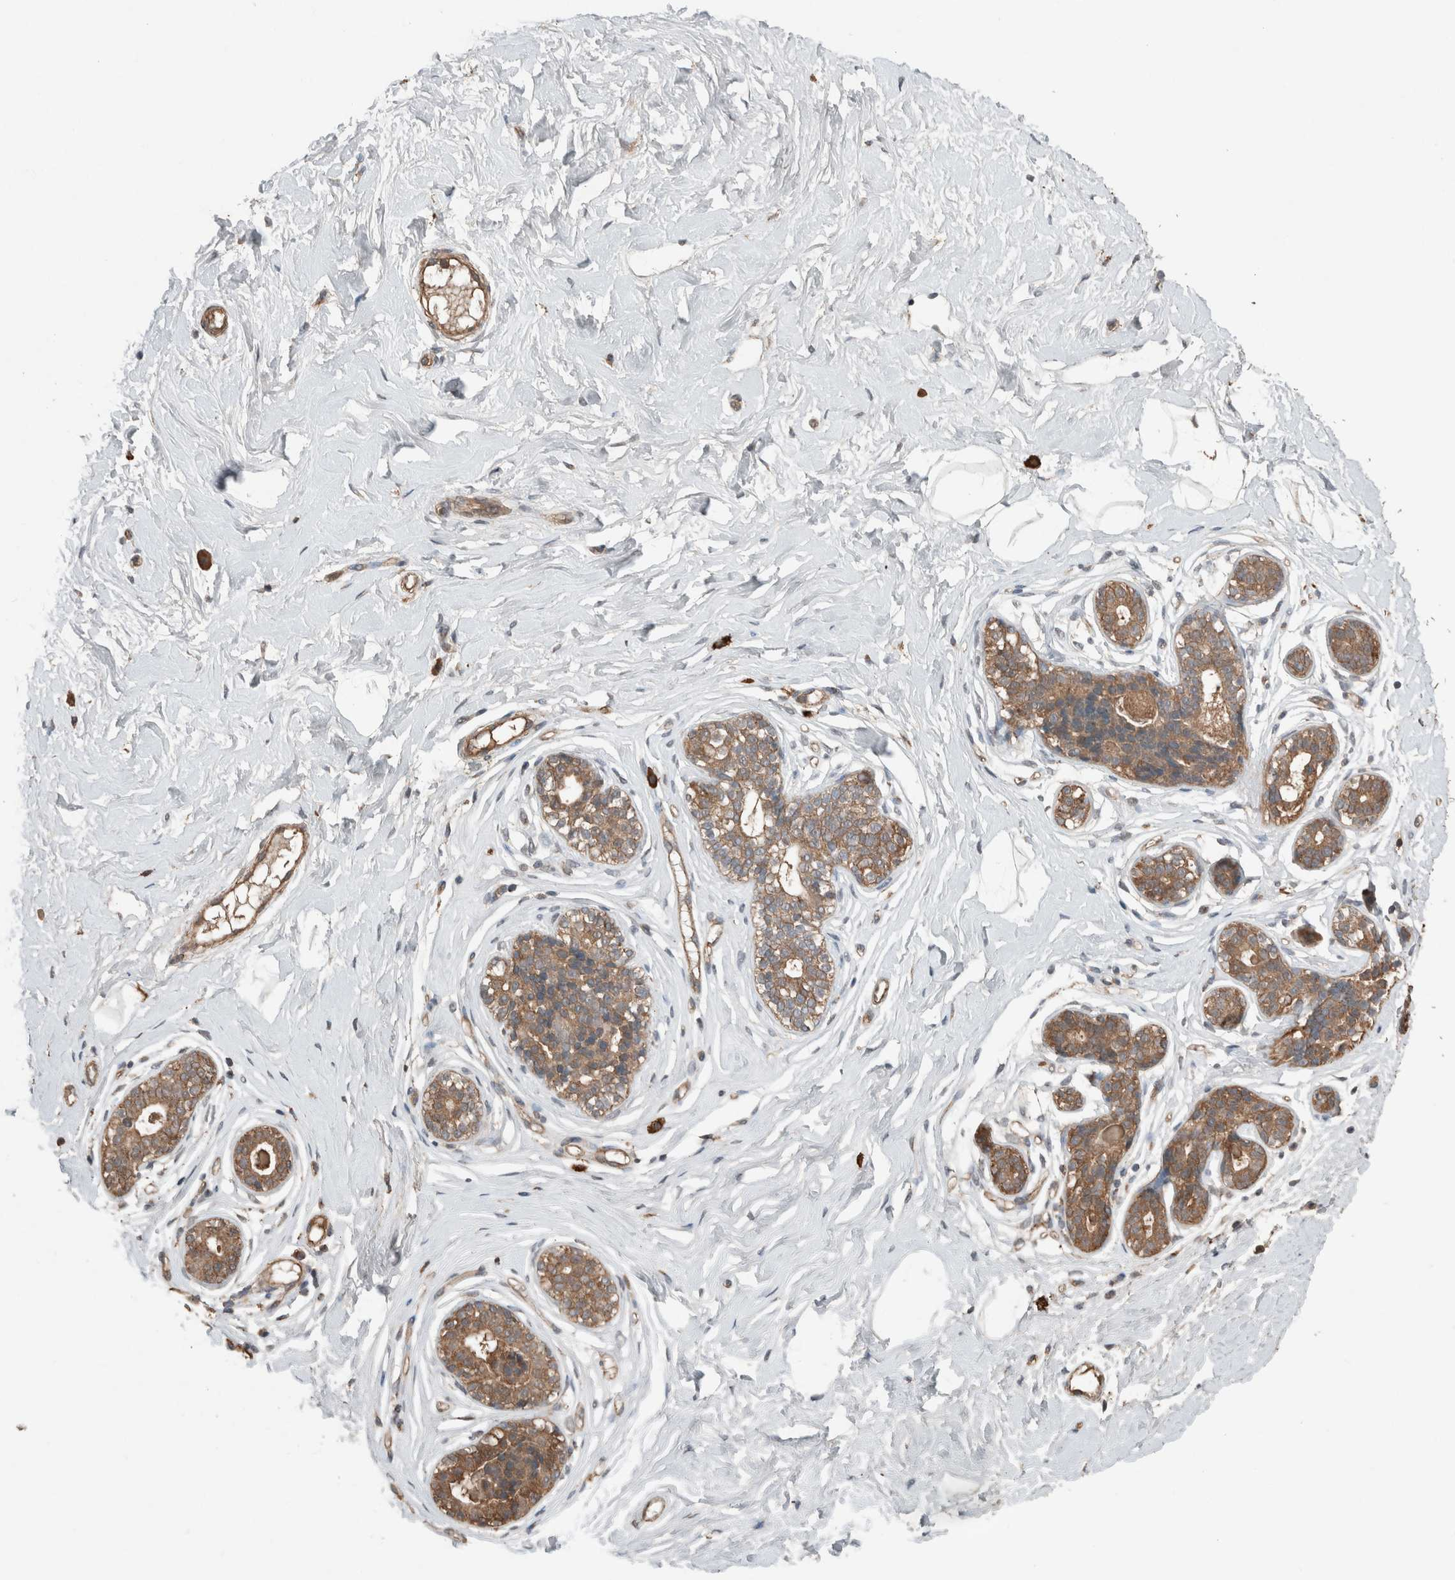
{"staining": {"intensity": "moderate", "quantity": "<25%", "location": "cytoplasmic/membranous"}, "tissue": "breast", "cell_type": "Adipocytes", "image_type": "normal", "snomed": [{"axis": "morphology", "description": "Normal tissue, NOS"}, {"axis": "topography", "description": "Breast"}], "caption": "Immunohistochemical staining of benign breast exhibits low levels of moderate cytoplasmic/membranous positivity in about <25% of adipocytes. (DAB (3,3'-diaminobenzidine) = brown stain, brightfield microscopy at high magnification).", "gene": "KLK14", "patient": {"sex": "female", "age": 23}}